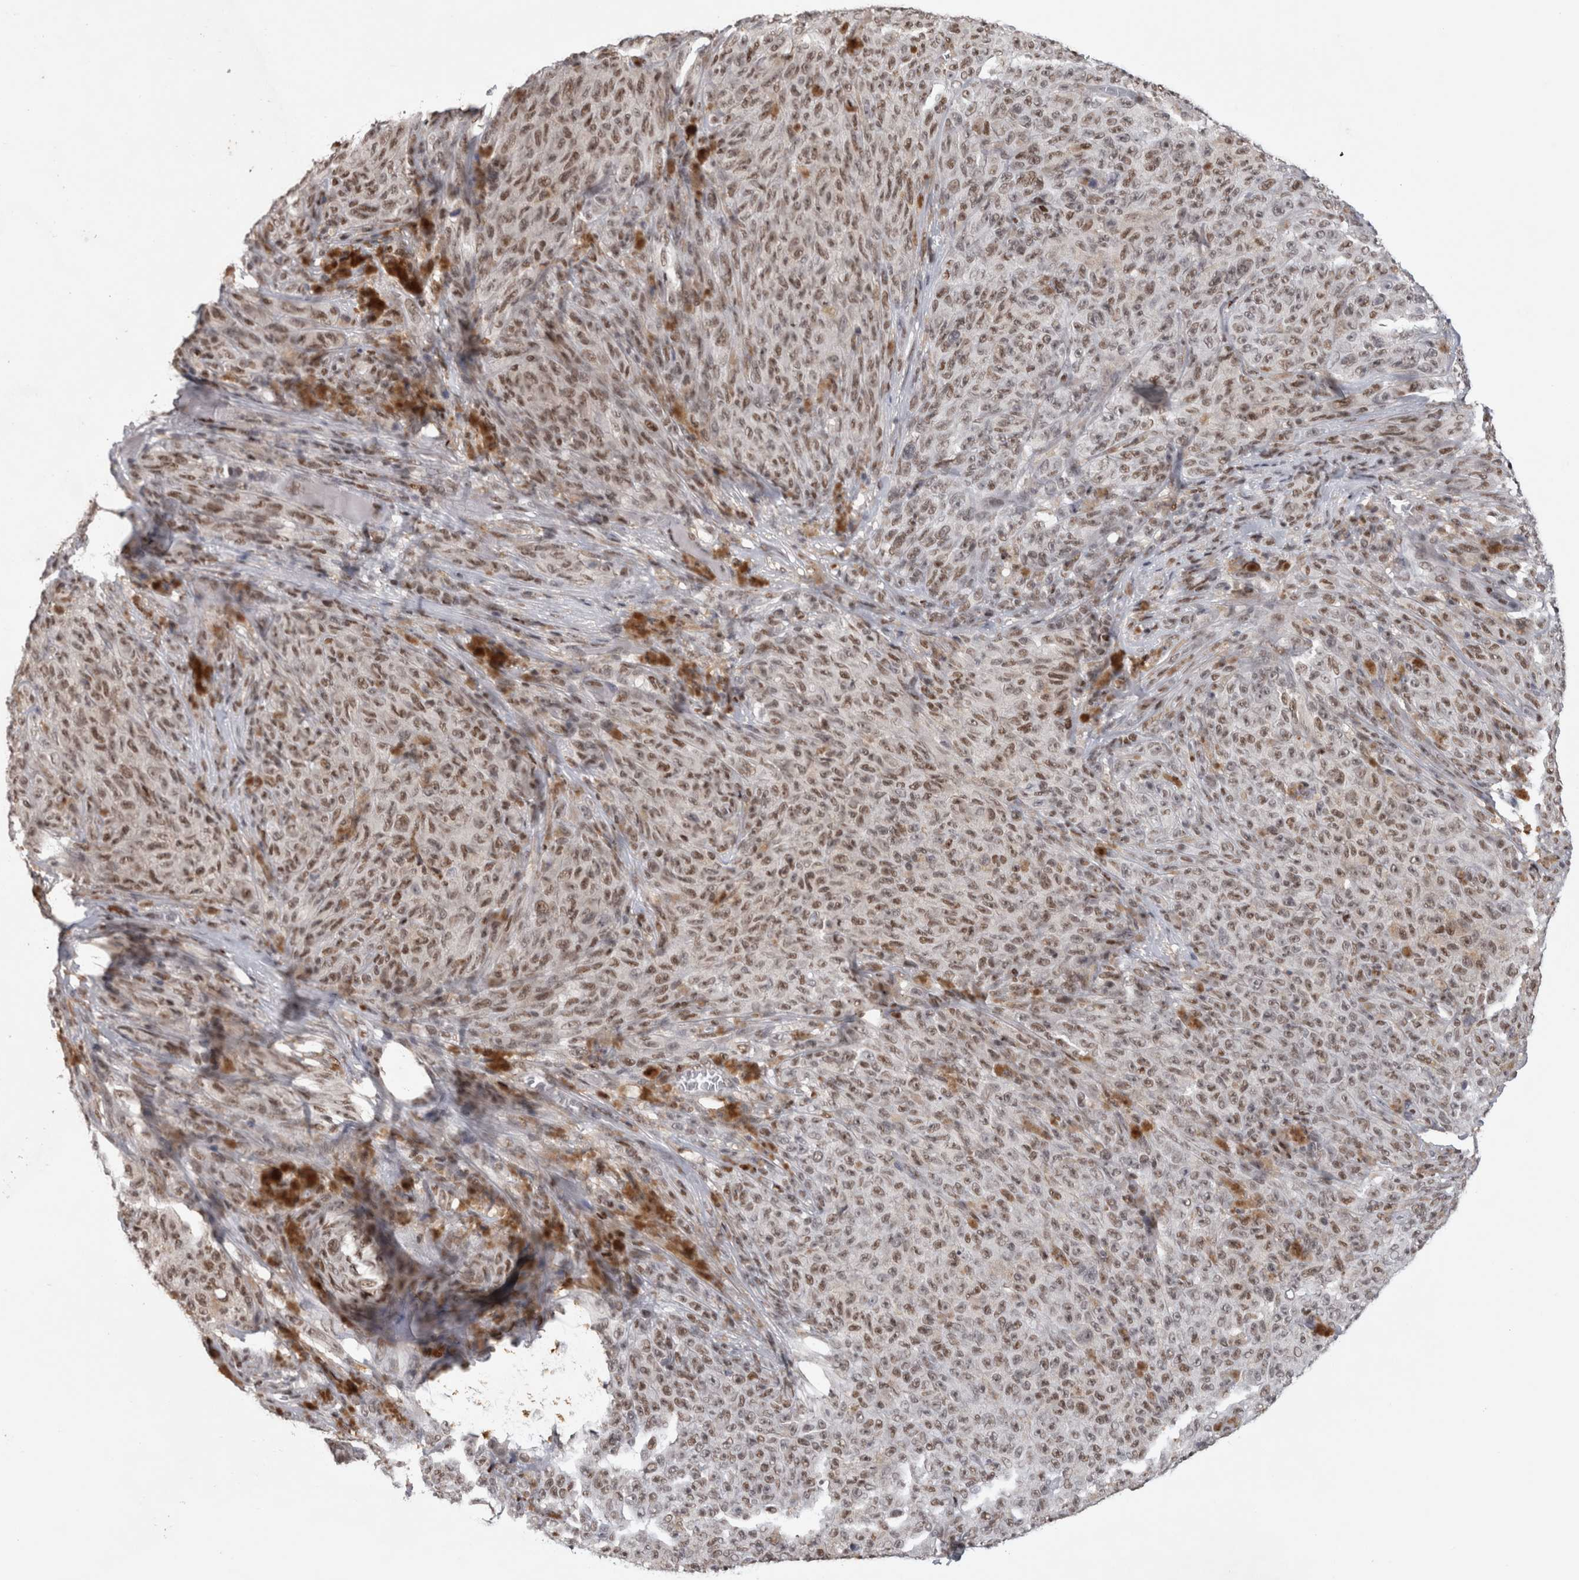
{"staining": {"intensity": "weak", "quantity": ">75%", "location": "nuclear"}, "tissue": "melanoma", "cell_type": "Tumor cells", "image_type": "cancer", "snomed": [{"axis": "morphology", "description": "Malignant melanoma, NOS"}, {"axis": "topography", "description": "Skin"}], "caption": "This is an image of IHC staining of melanoma, which shows weak expression in the nuclear of tumor cells.", "gene": "SRARP", "patient": {"sex": "female", "age": 82}}